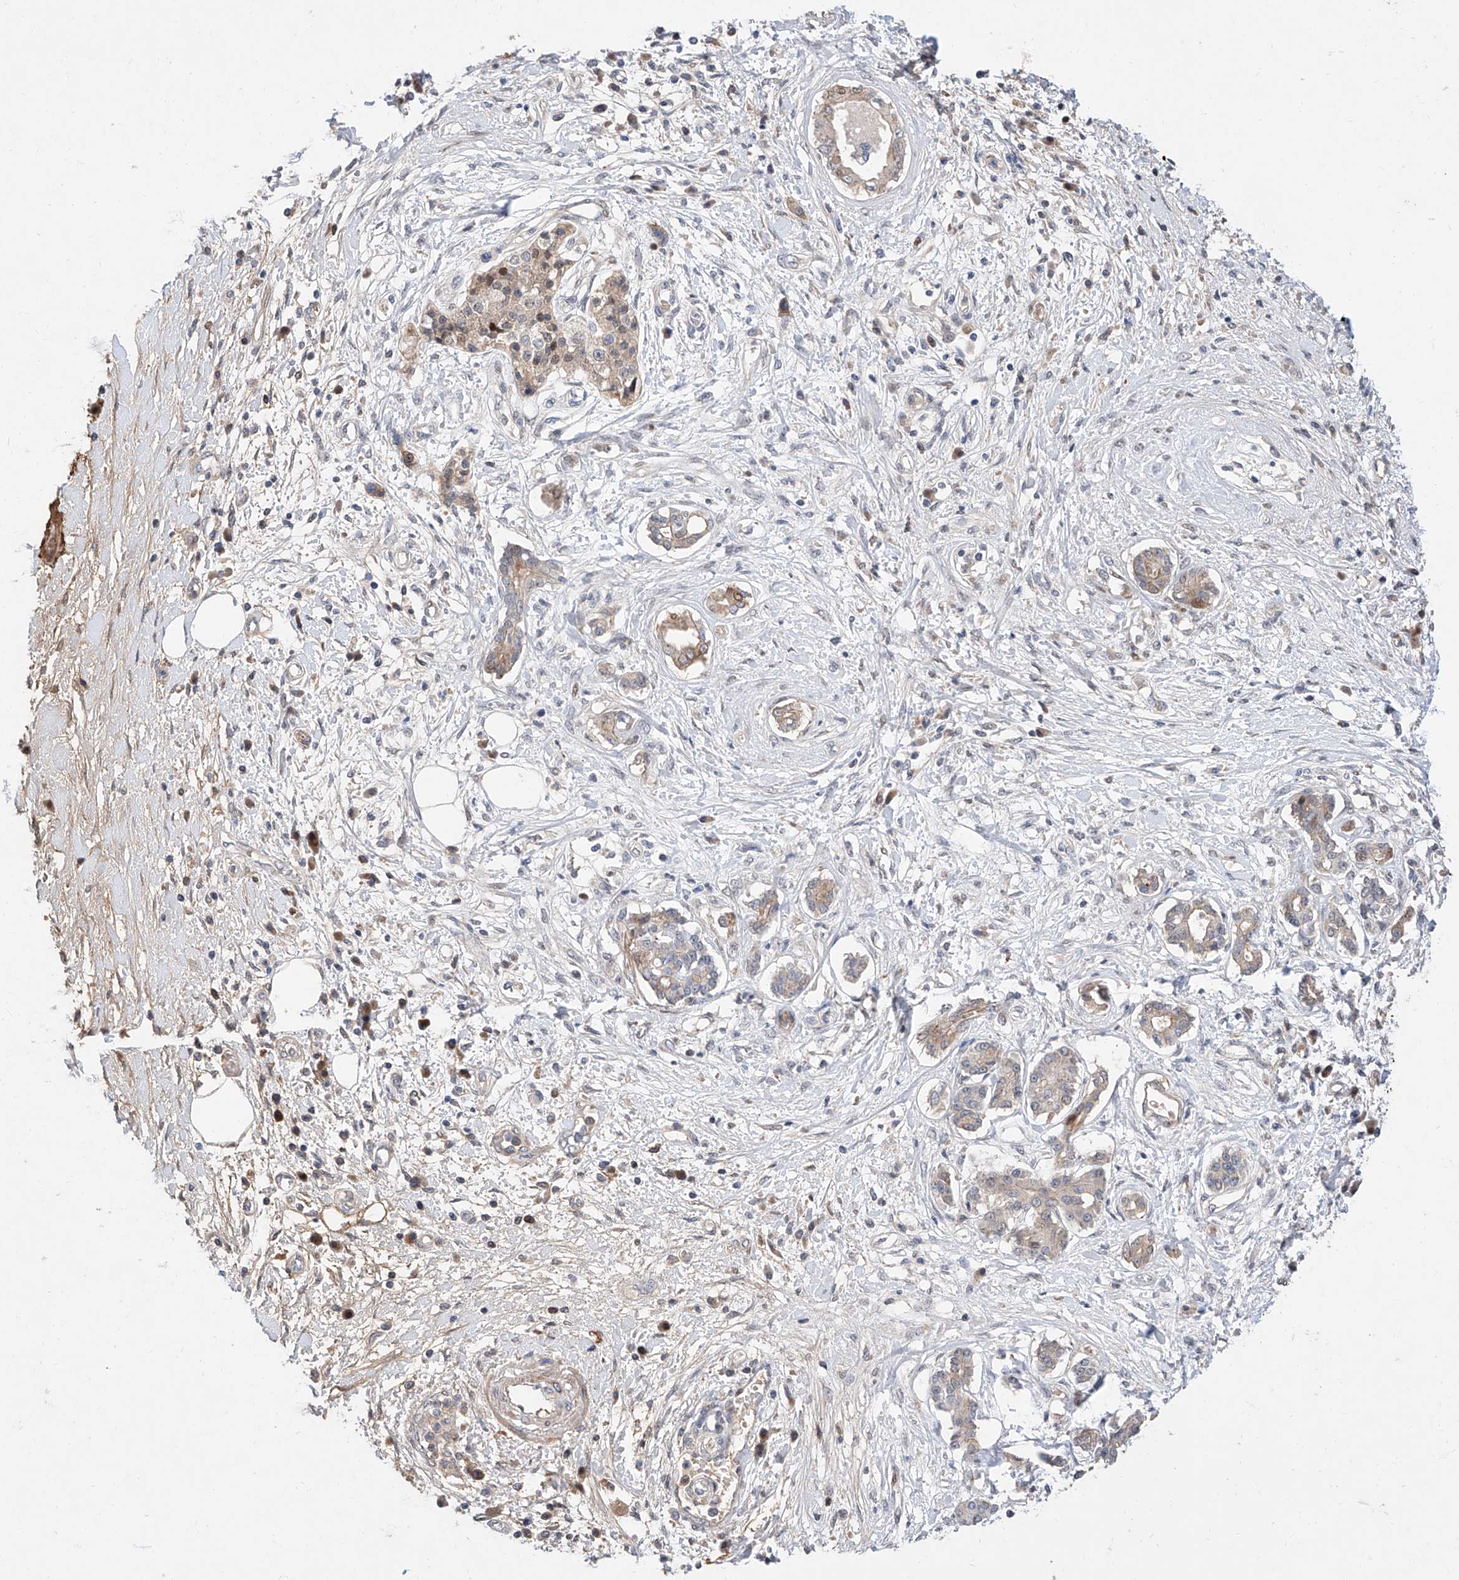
{"staining": {"intensity": "moderate", "quantity": "<25%", "location": "cytoplasmic/membranous,nuclear"}, "tissue": "pancreatic cancer", "cell_type": "Tumor cells", "image_type": "cancer", "snomed": [{"axis": "morphology", "description": "Adenocarcinoma, NOS"}, {"axis": "topography", "description": "Pancreas"}], "caption": "This is an image of immunohistochemistry (IHC) staining of pancreatic cancer, which shows moderate staining in the cytoplasmic/membranous and nuclear of tumor cells.", "gene": "FUCA2", "patient": {"sex": "female", "age": 56}}